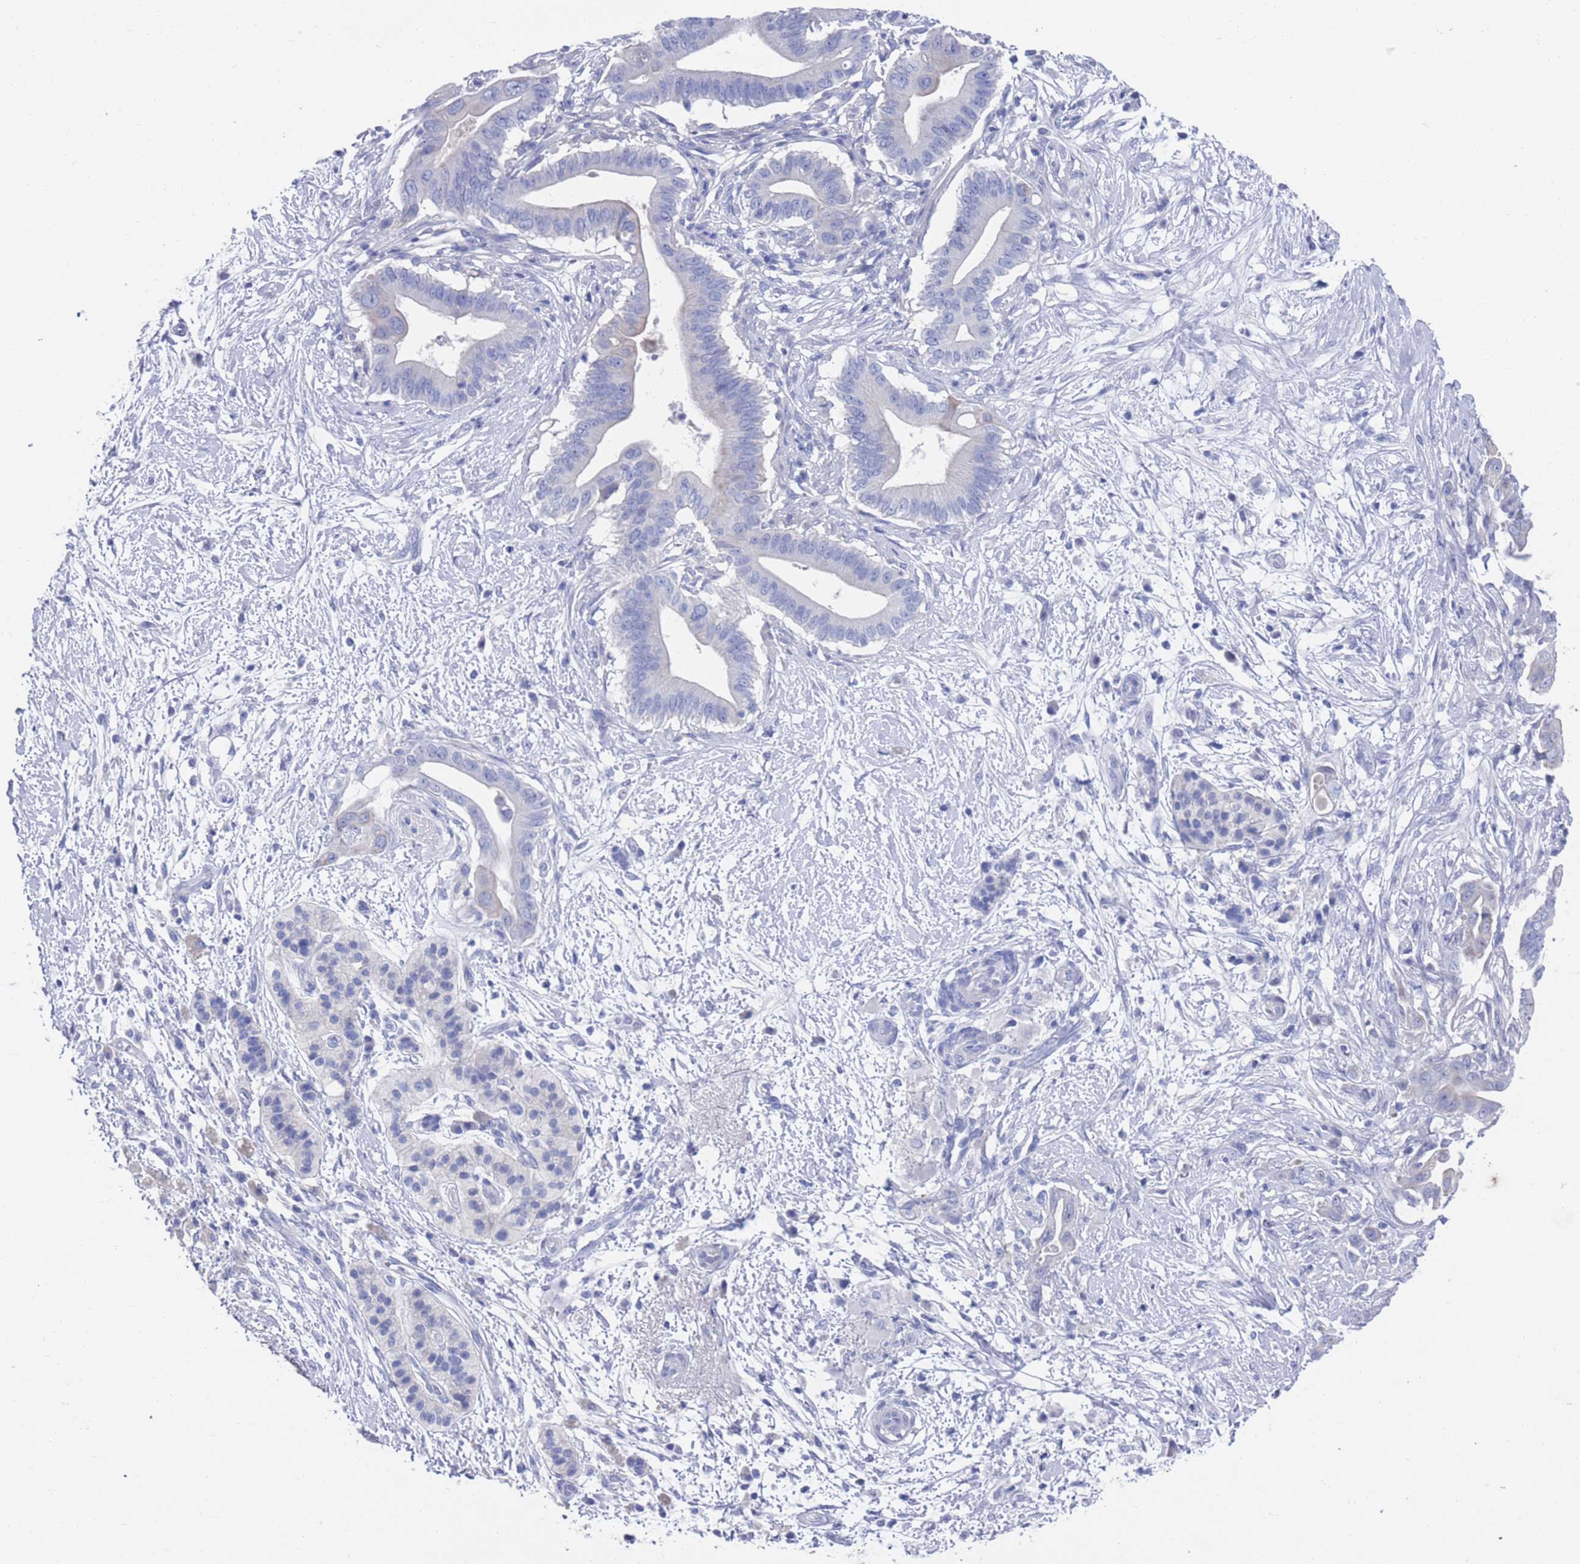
{"staining": {"intensity": "negative", "quantity": "none", "location": "none"}, "tissue": "pancreatic cancer", "cell_type": "Tumor cells", "image_type": "cancer", "snomed": [{"axis": "morphology", "description": "Adenocarcinoma, NOS"}, {"axis": "topography", "description": "Pancreas"}], "caption": "There is no significant staining in tumor cells of pancreatic cancer (adenocarcinoma). (Stains: DAB (3,3'-diaminobenzidine) immunohistochemistry with hematoxylin counter stain, Microscopy: brightfield microscopy at high magnification).", "gene": "MTMR2", "patient": {"sex": "male", "age": 68}}